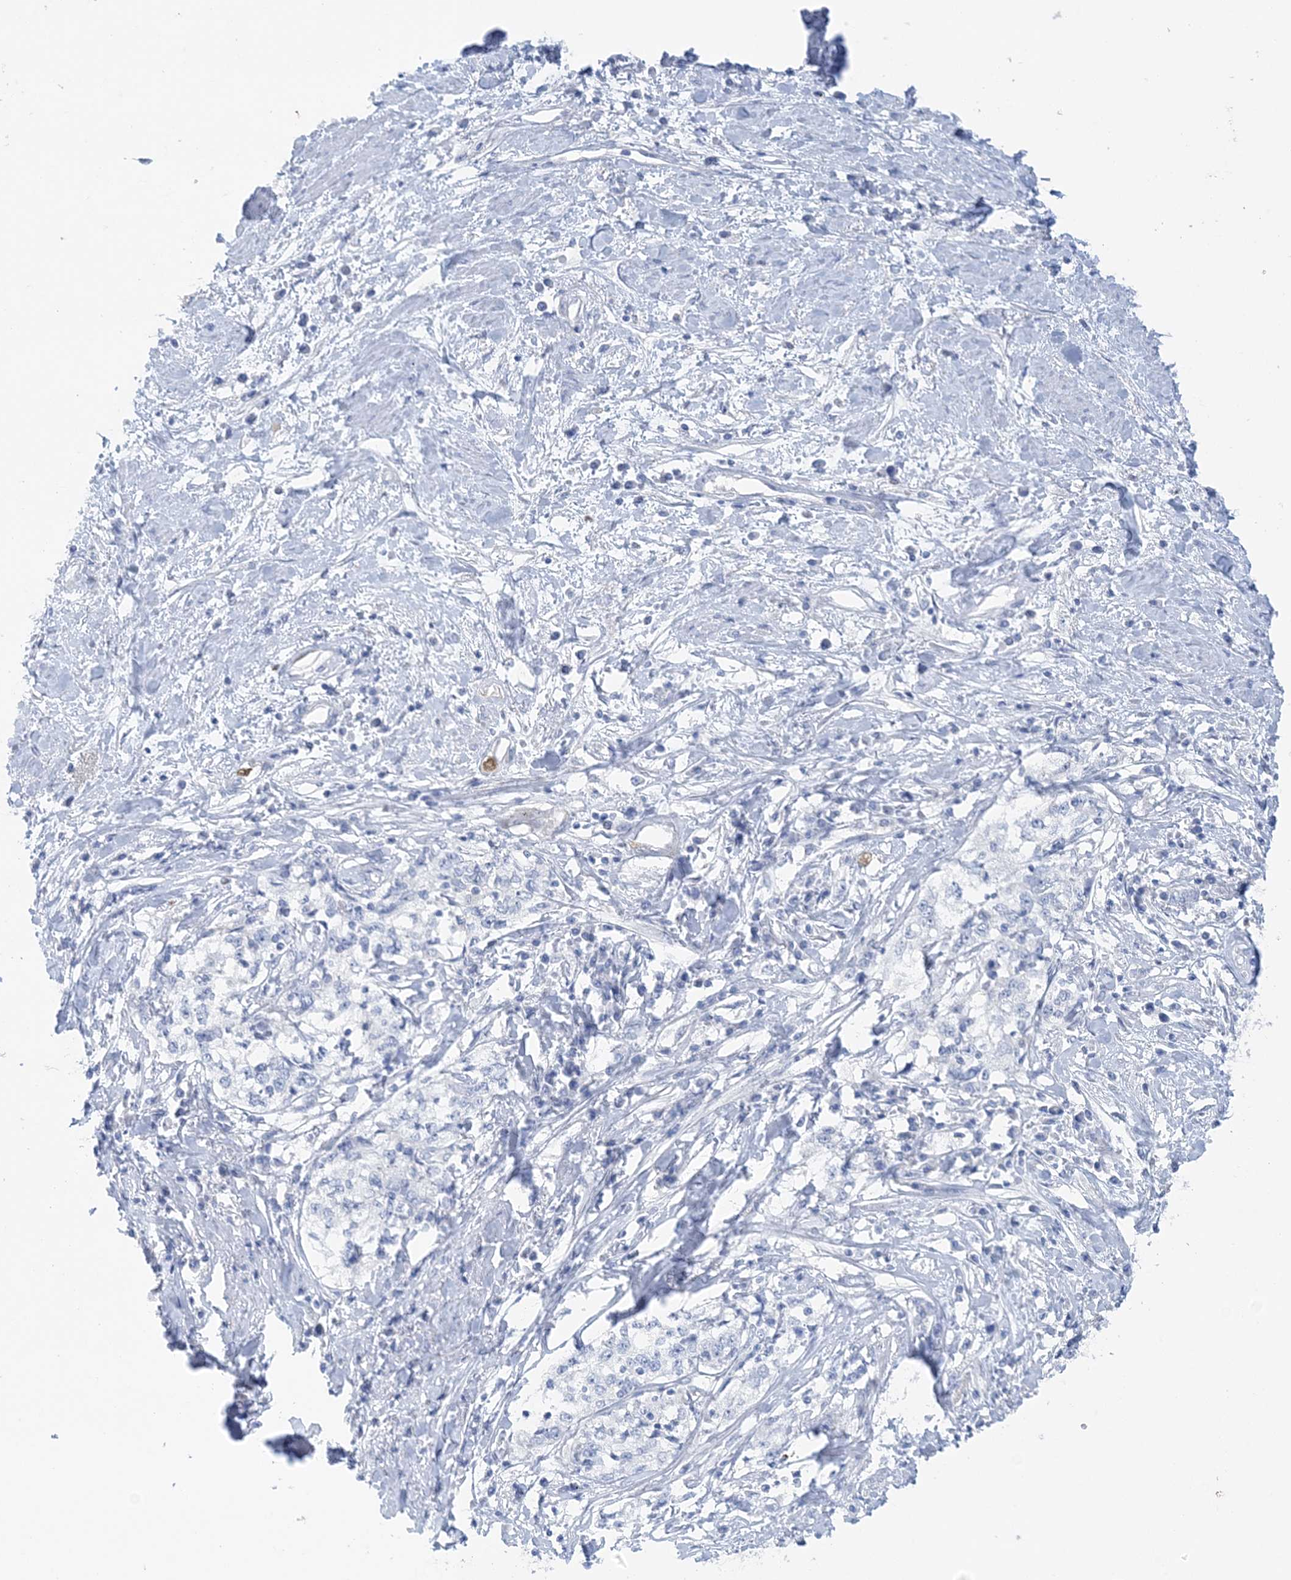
{"staining": {"intensity": "negative", "quantity": "none", "location": "none"}, "tissue": "cervical cancer", "cell_type": "Tumor cells", "image_type": "cancer", "snomed": [{"axis": "morphology", "description": "Squamous cell carcinoma, NOS"}, {"axis": "topography", "description": "Cervix"}], "caption": "DAB (3,3'-diaminobenzidine) immunohistochemical staining of human cervical cancer (squamous cell carcinoma) exhibits no significant positivity in tumor cells.", "gene": "HMGCS1", "patient": {"sex": "female", "age": 57}}